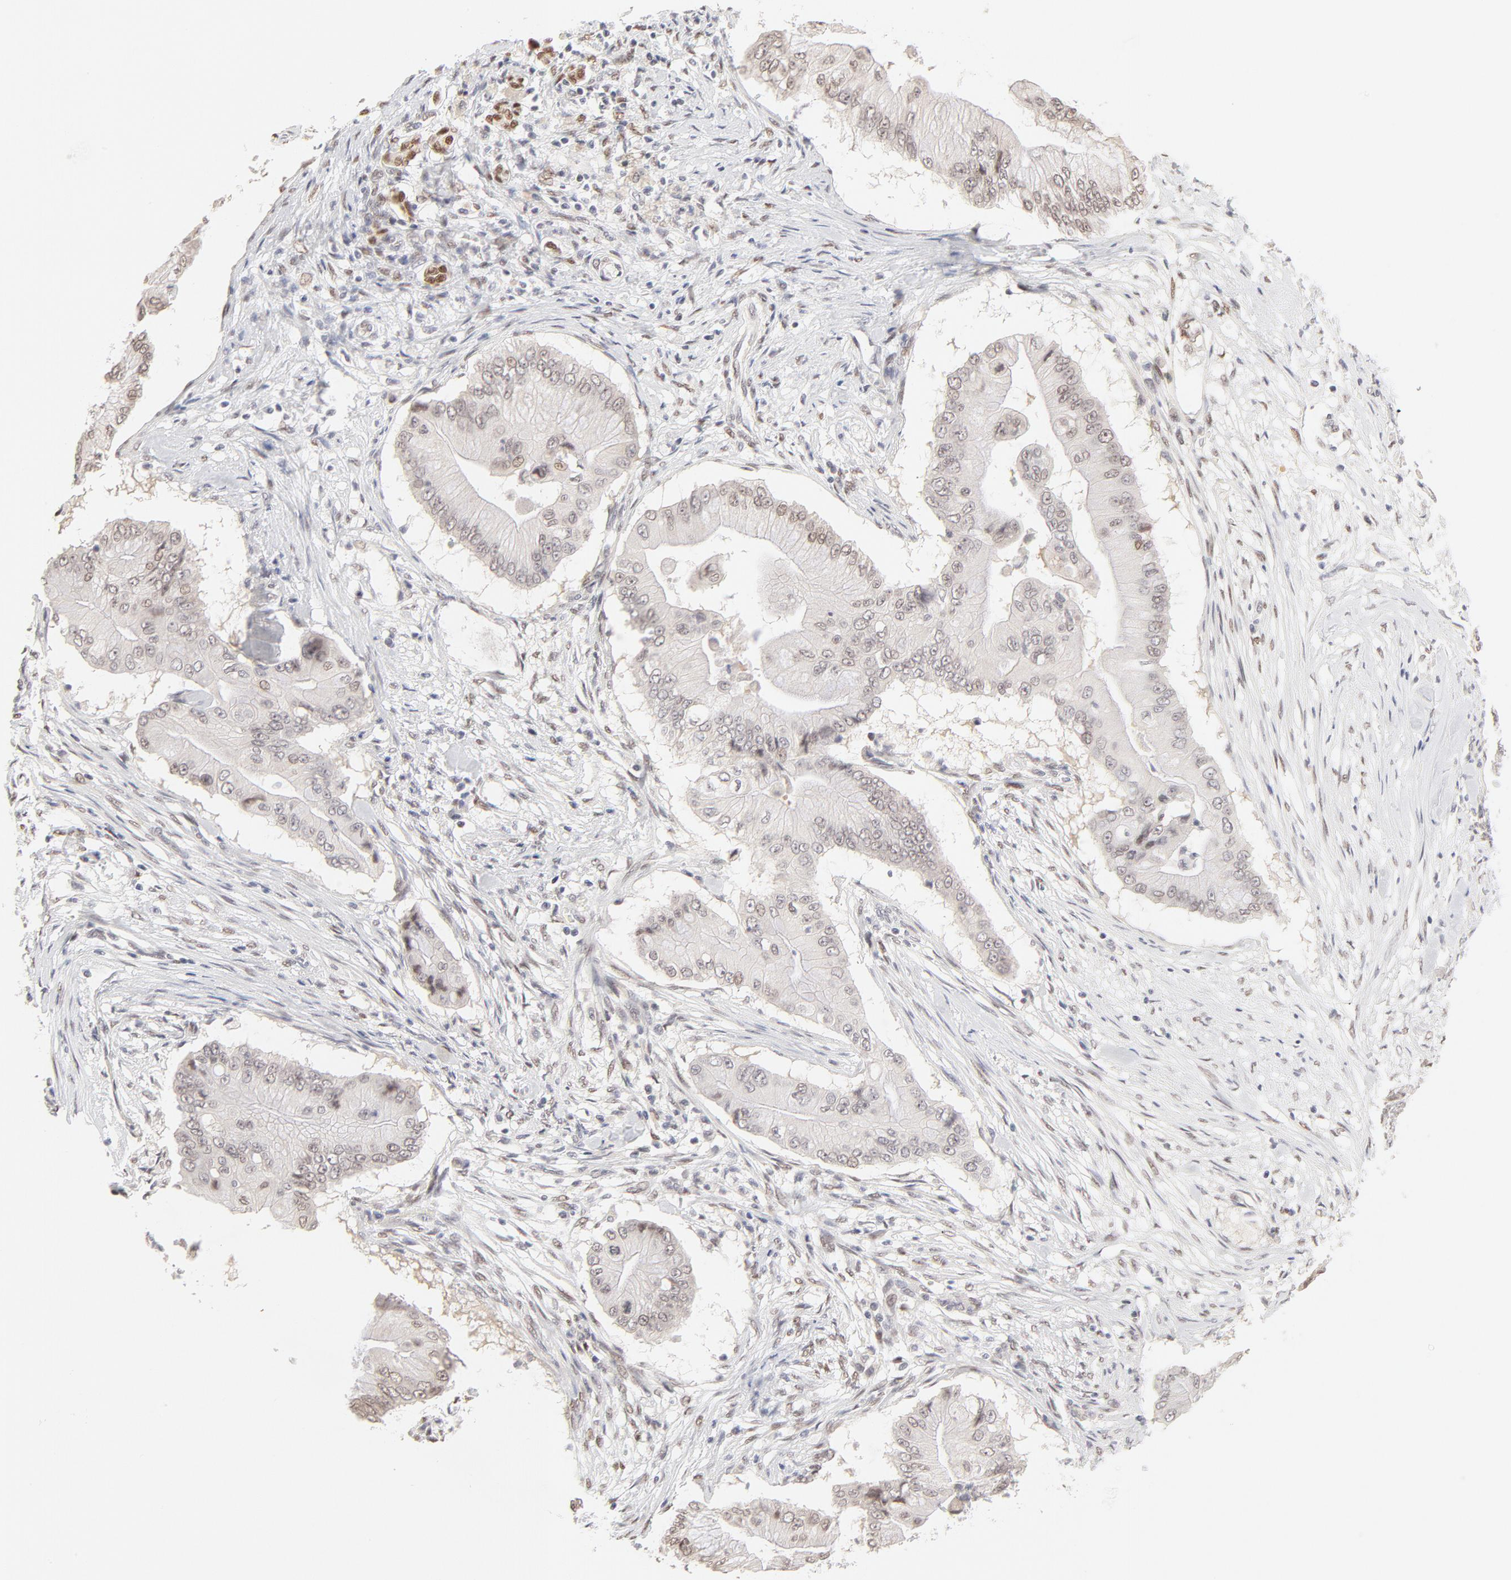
{"staining": {"intensity": "weak", "quantity": "<25%", "location": "nuclear"}, "tissue": "pancreatic cancer", "cell_type": "Tumor cells", "image_type": "cancer", "snomed": [{"axis": "morphology", "description": "Adenocarcinoma, NOS"}, {"axis": "topography", "description": "Pancreas"}], "caption": "This is an immunohistochemistry (IHC) image of adenocarcinoma (pancreatic). There is no expression in tumor cells.", "gene": "PBX3", "patient": {"sex": "male", "age": 62}}